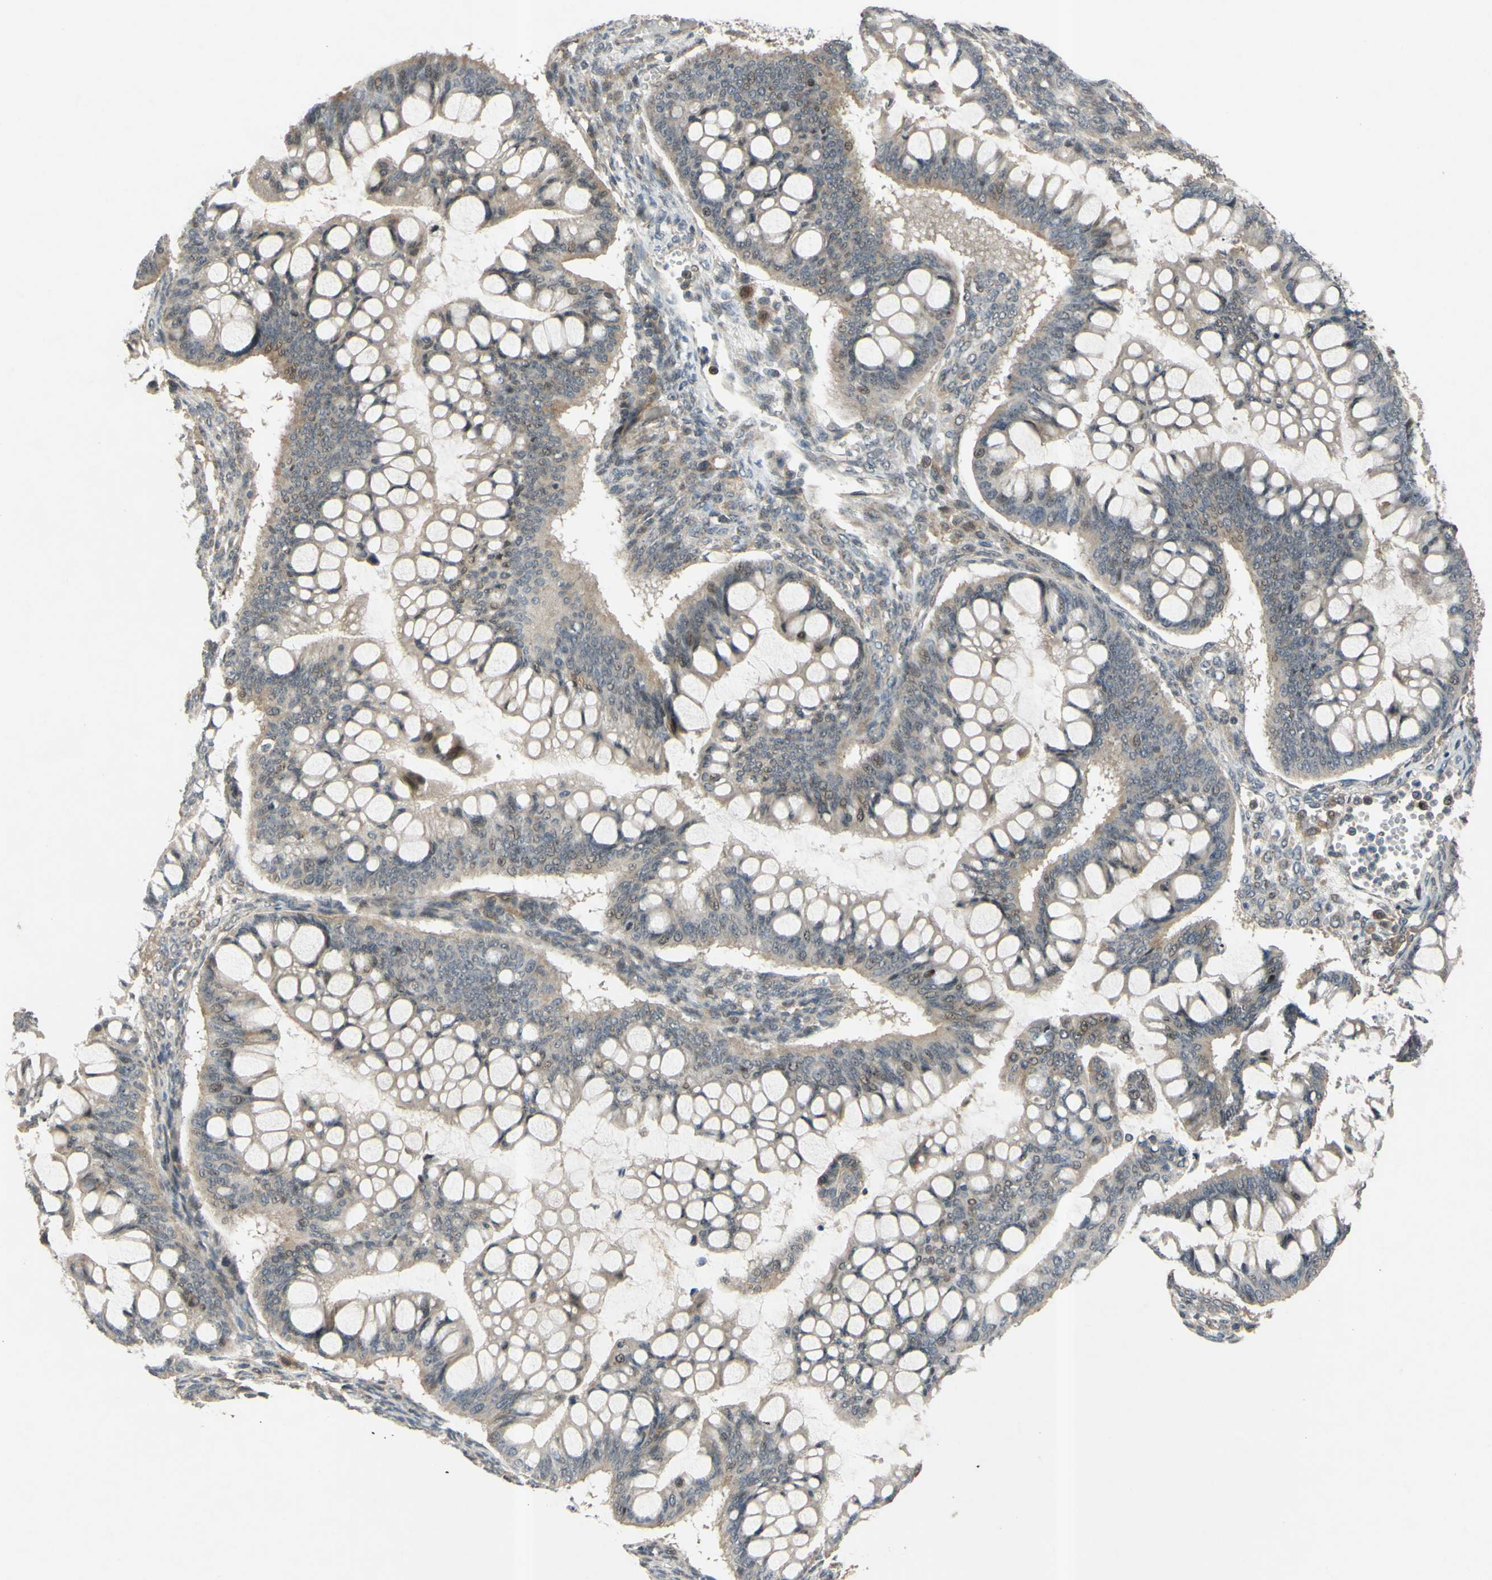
{"staining": {"intensity": "weak", "quantity": ">75%", "location": "cytoplasmic/membranous"}, "tissue": "ovarian cancer", "cell_type": "Tumor cells", "image_type": "cancer", "snomed": [{"axis": "morphology", "description": "Cystadenocarcinoma, mucinous, NOS"}, {"axis": "topography", "description": "Ovary"}], "caption": "Protein analysis of mucinous cystadenocarcinoma (ovarian) tissue displays weak cytoplasmic/membranous positivity in approximately >75% of tumor cells.", "gene": "ALK", "patient": {"sex": "female", "age": 73}}